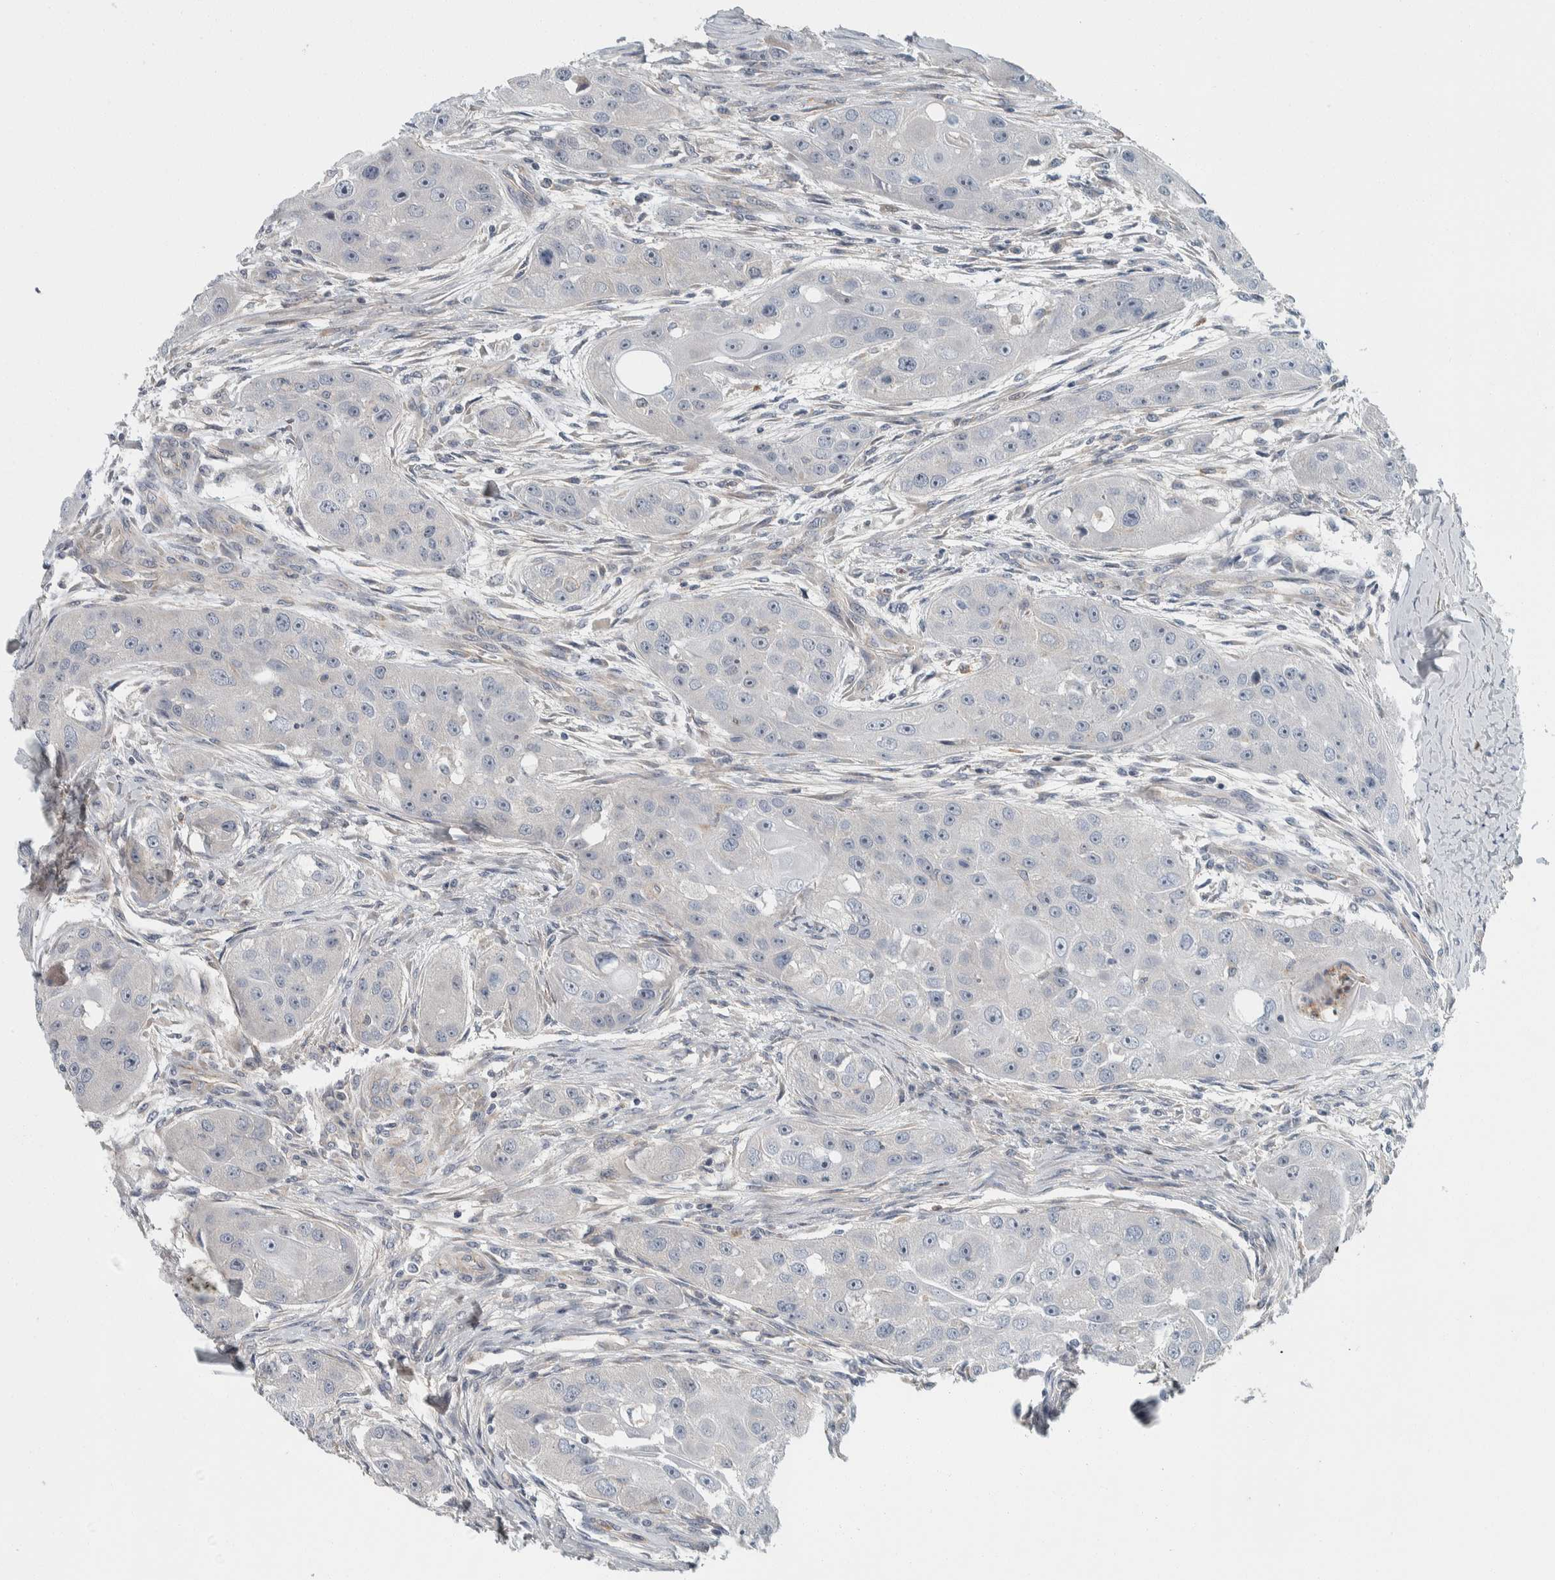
{"staining": {"intensity": "negative", "quantity": "none", "location": "none"}, "tissue": "head and neck cancer", "cell_type": "Tumor cells", "image_type": "cancer", "snomed": [{"axis": "morphology", "description": "Normal tissue, NOS"}, {"axis": "morphology", "description": "Squamous cell carcinoma, NOS"}, {"axis": "topography", "description": "Skeletal muscle"}, {"axis": "topography", "description": "Head-Neck"}], "caption": "Micrograph shows no significant protein positivity in tumor cells of squamous cell carcinoma (head and neck).", "gene": "KCNJ3", "patient": {"sex": "male", "age": 51}}